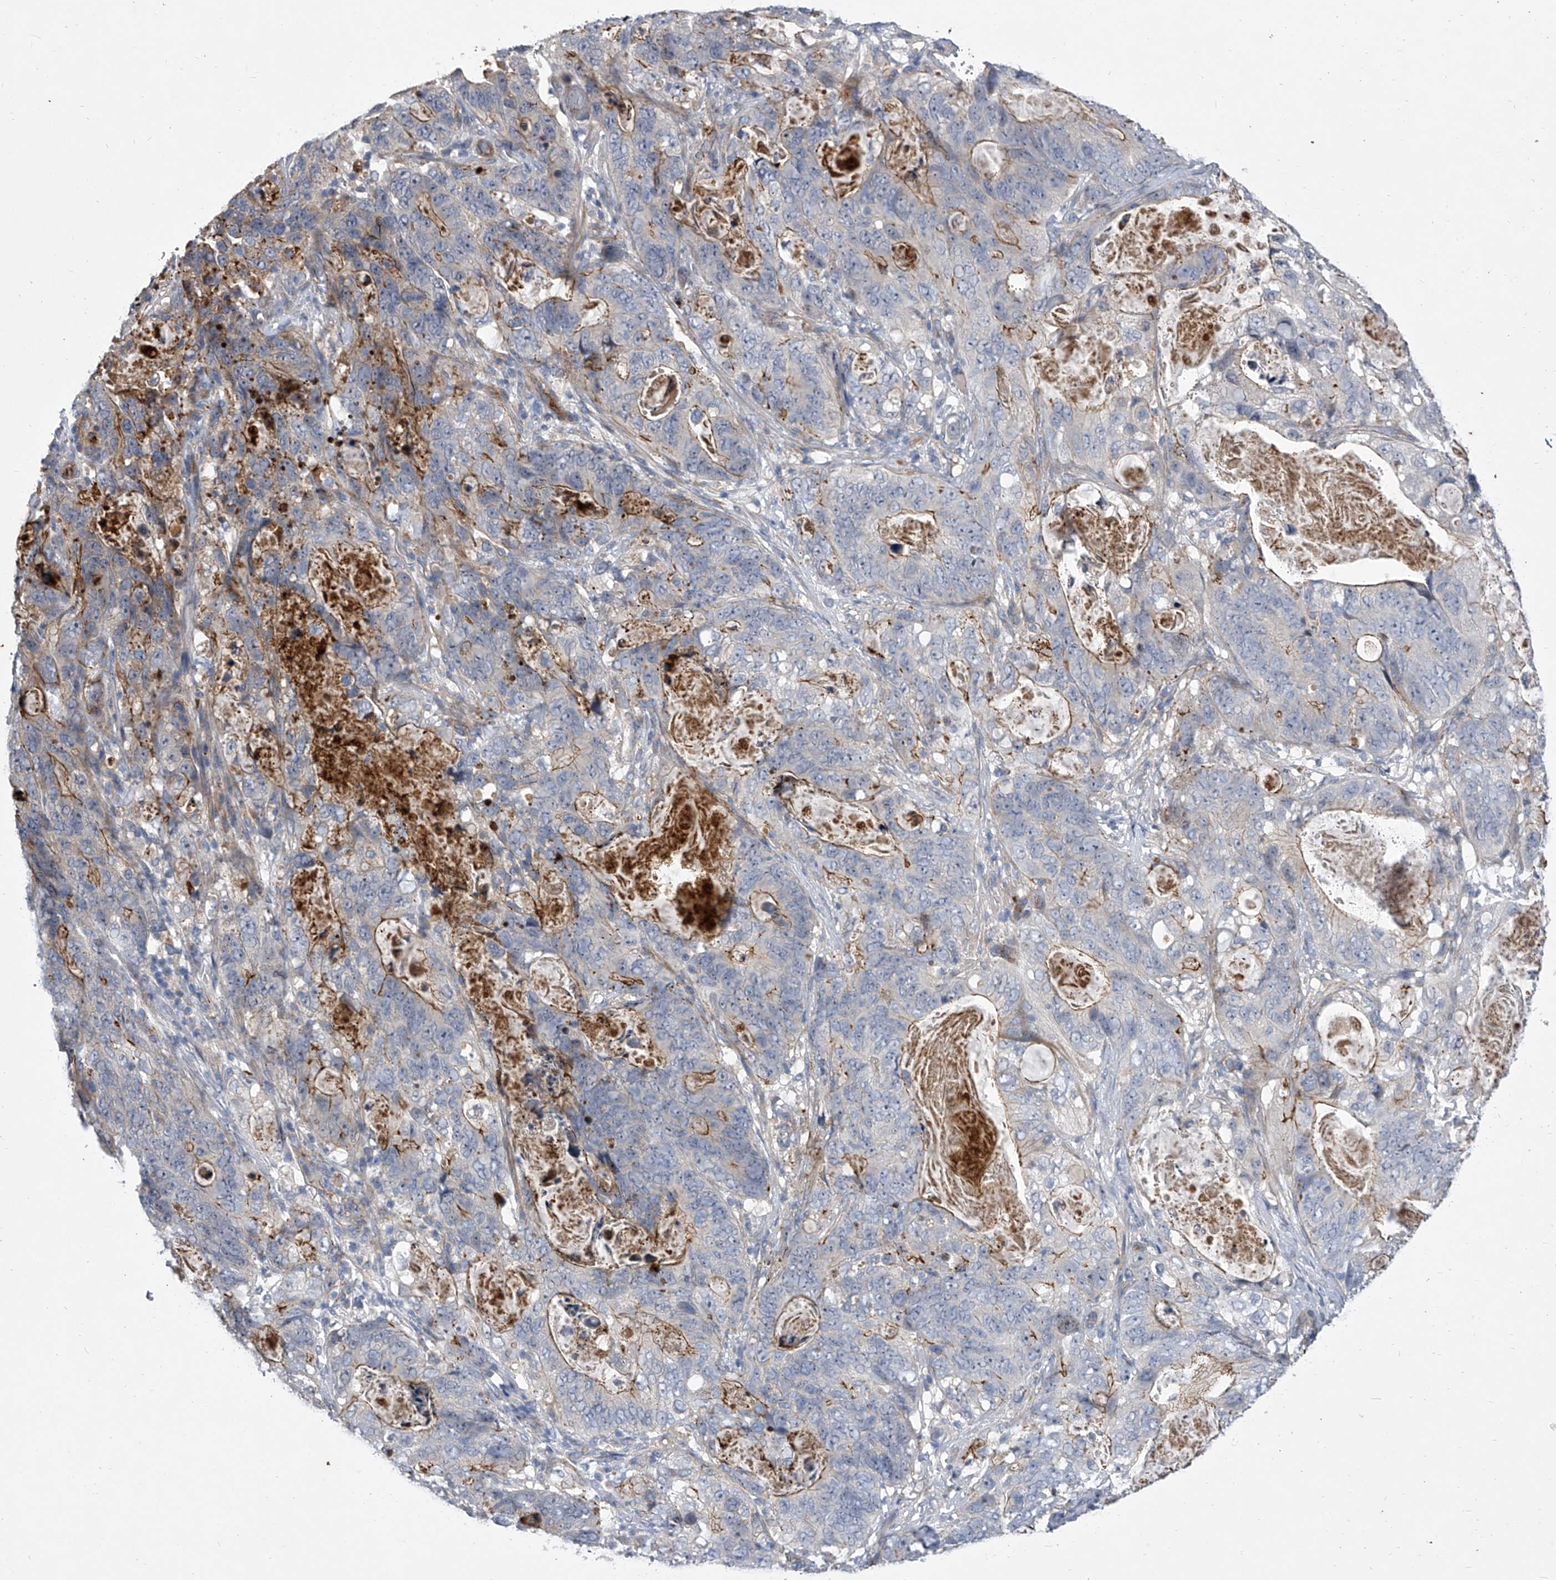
{"staining": {"intensity": "moderate", "quantity": "<25%", "location": "cytoplasmic/membranous"}, "tissue": "stomach cancer", "cell_type": "Tumor cells", "image_type": "cancer", "snomed": [{"axis": "morphology", "description": "Normal tissue, NOS"}, {"axis": "morphology", "description": "Adenocarcinoma, NOS"}, {"axis": "topography", "description": "Stomach"}], "caption": "The photomicrograph demonstrates immunohistochemical staining of stomach cancer (adenocarcinoma). There is moderate cytoplasmic/membranous positivity is present in about <25% of tumor cells.", "gene": "MINDY4", "patient": {"sex": "female", "age": 89}}